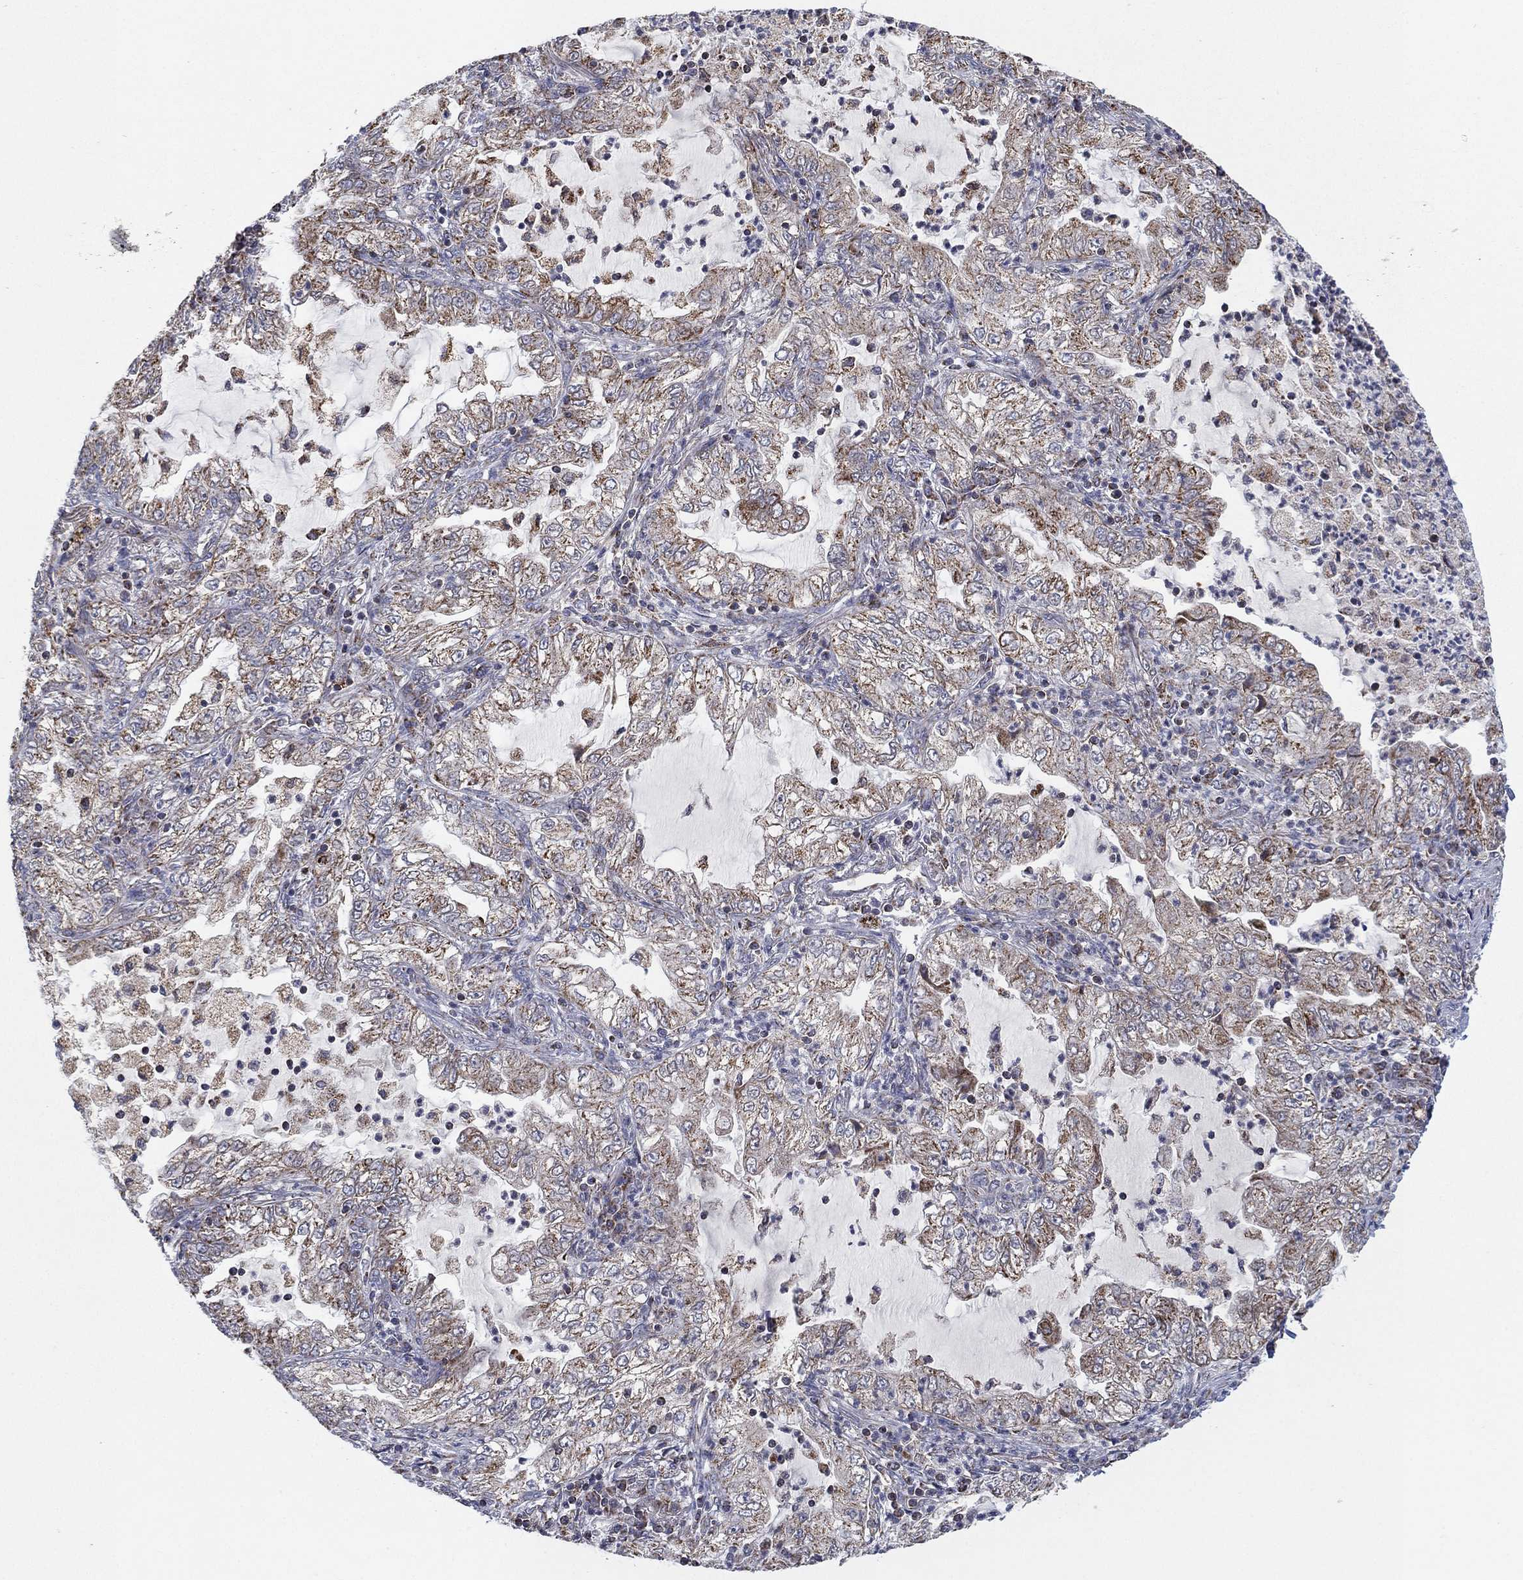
{"staining": {"intensity": "weak", "quantity": "25%-75%", "location": "cytoplasmic/membranous"}, "tissue": "lung cancer", "cell_type": "Tumor cells", "image_type": "cancer", "snomed": [{"axis": "morphology", "description": "Adenocarcinoma, NOS"}, {"axis": "topography", "description": "Lung"}], "caption": "Human lung cancer (adenocarcinoma) stained for a protein (brown) displays weak cytoplasmic/membranous positive positivity in approximately 25%-75% of tumor cells.", "gene": "PSMG4", "patient": {"sex": "female", "age": 73}}